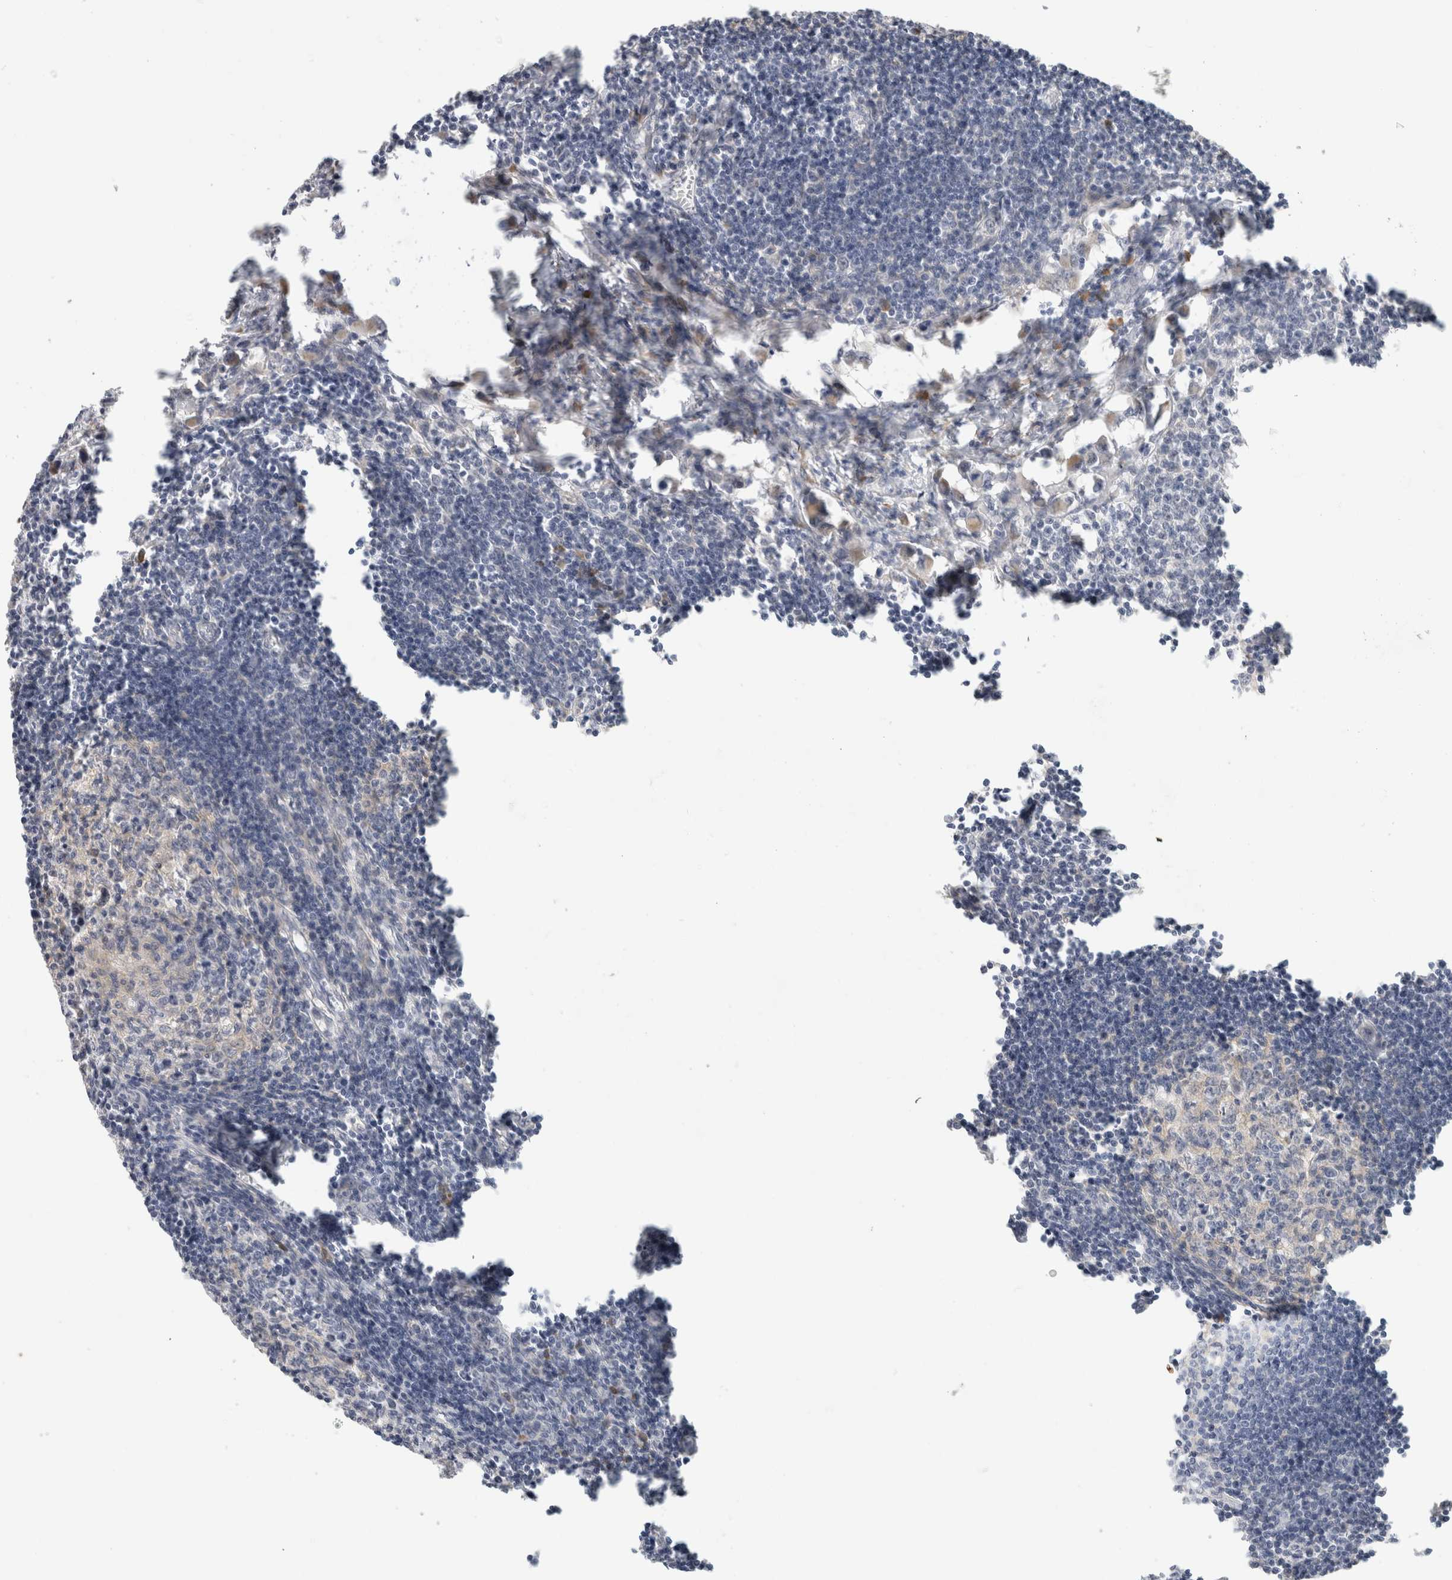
{"staining": {"intensity": "moderate", "quantity": "<25%", "location": "cytoplasmic/membranous"}, "tissue": "lymph node", "cell_type": "Germinal center cells", "image_type": "normal", "snomed": [{"axis": "morphology", "description": "Normal tissue, NOS"}, {"axis": "morphology", "description": "Malignant melanoma, Metastatic site"}, {"axis": "topography", "description": "Lymph node"}], "caption": "The image exhibits a brown stain indicating the presence of a protein in the cytoplasmic/membranous of germinal center cells in lymph node. The staining was performed using DAB (3,3'-diaminobenzidine) to visualize the protein expression in brown, while the nuclei were stained in blue with hematoxylin (Magnification: 20x).", "gene": "HDLBP", "patient": {"sex": "male", "age": 41}}